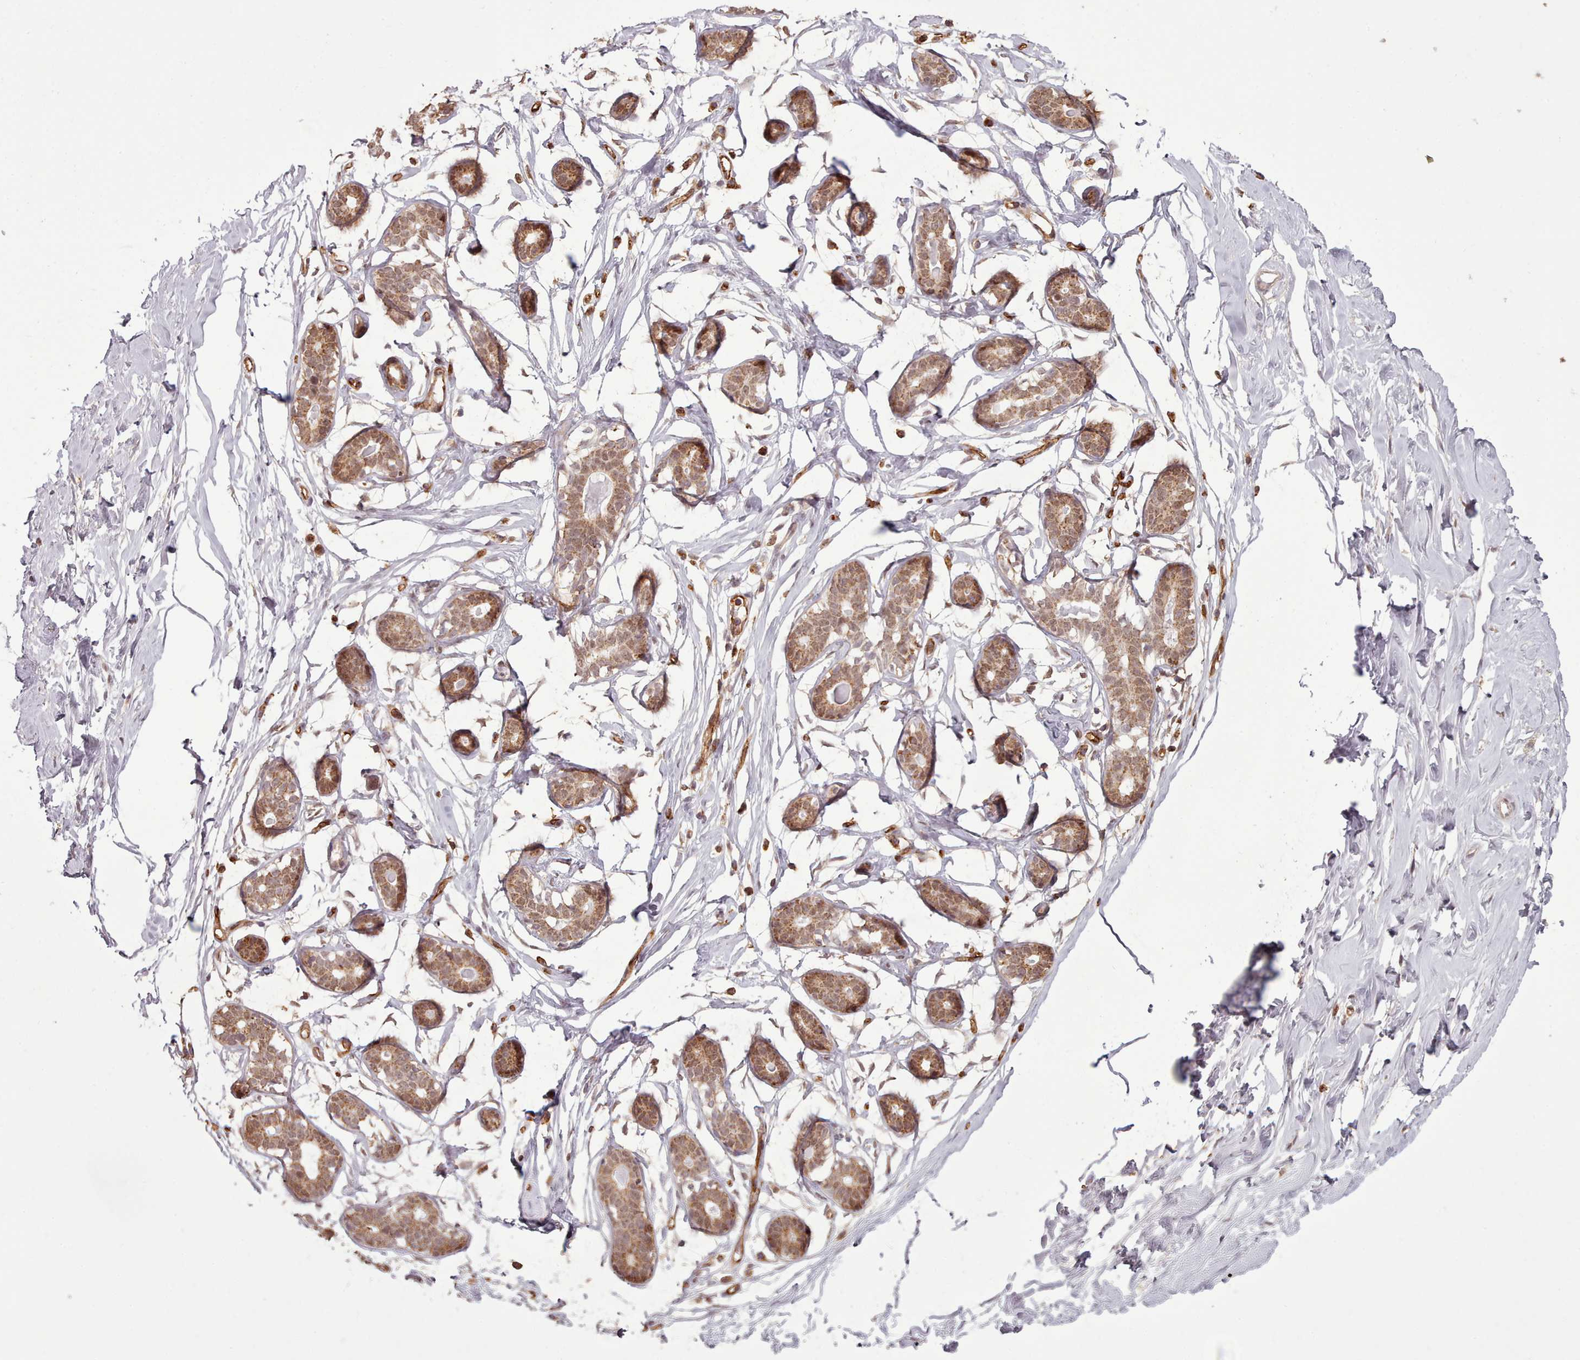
{"staining": {"intensity": "weak", "quantity": "25%-75%", "location": "cytoplasmic/membranous"}, "tissue": "breast", "cell_type": "Adipocytes", "image_type": "normal", "snomed": [{"axis": "morphology", "description": "Normal tissue, NOS"}, {"axis": "morphology", "description": "Adenoma, NOS"}, {"axis": "topography", "description": "Breast"}], "caption": "This photomicrograph reveals IHC staining of normal human breast, with low weak cytoplasmic/membranous expression in approximately 25%-75% of adipocytes.", "gene": "ZMYM4", "patient": {"sex": "female", "age": 23}}